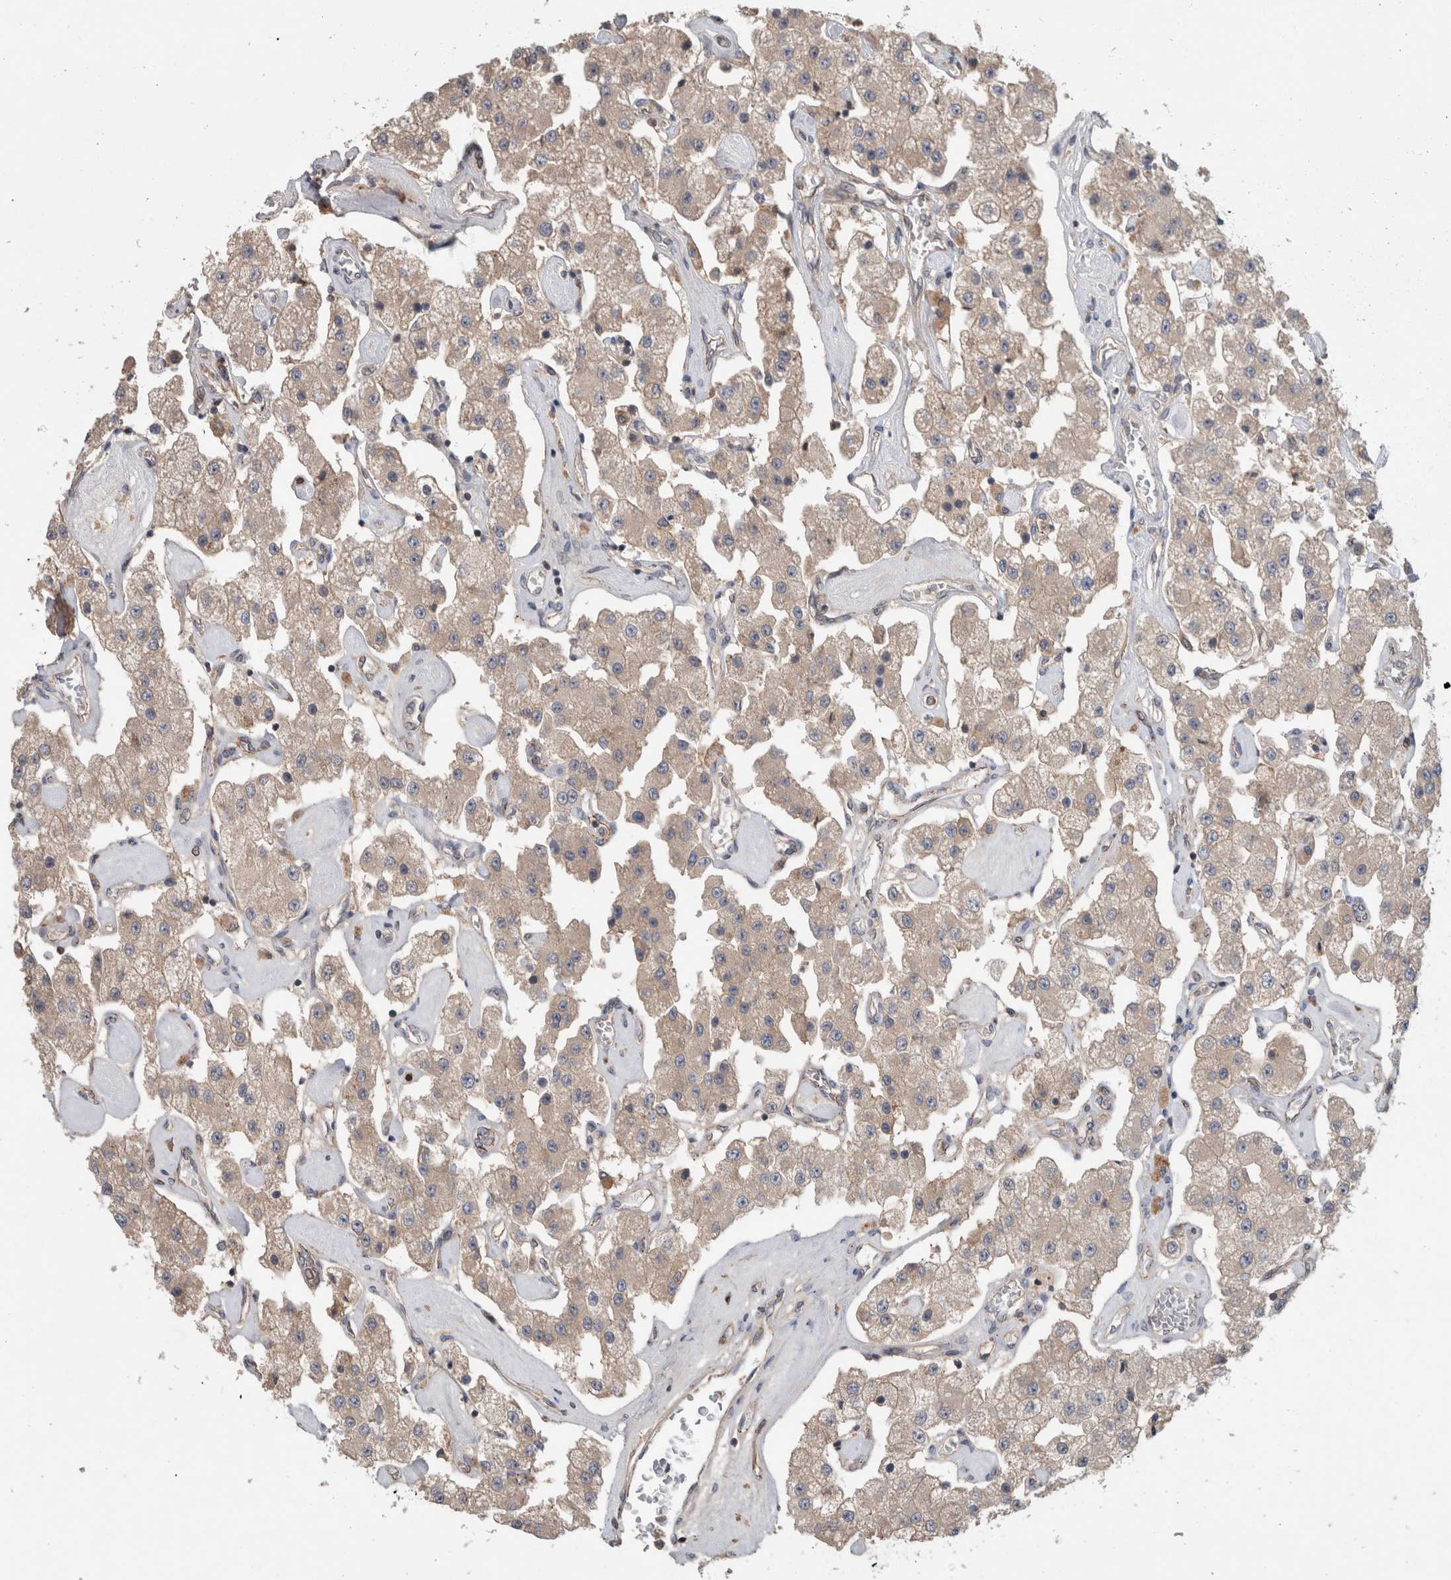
{"staining": {"intensity": "weak", "quantity": "<25%", "location": "cytoplasmic/membranous"}, "tissue": "carcinoid", "cell_type": "Tumor cells", "image_type": "cancer", "snomed": [{"axis": "morphology", "description": "Carcinoid, malignant, NOS"}, {"axis": "topography", "description": "Pancreas"}], "caption": "Tumor cells are negative for protein expression in human carcinoid.", "gene": "TARBP1", "patient": {"sex": "male", "age": 41}}